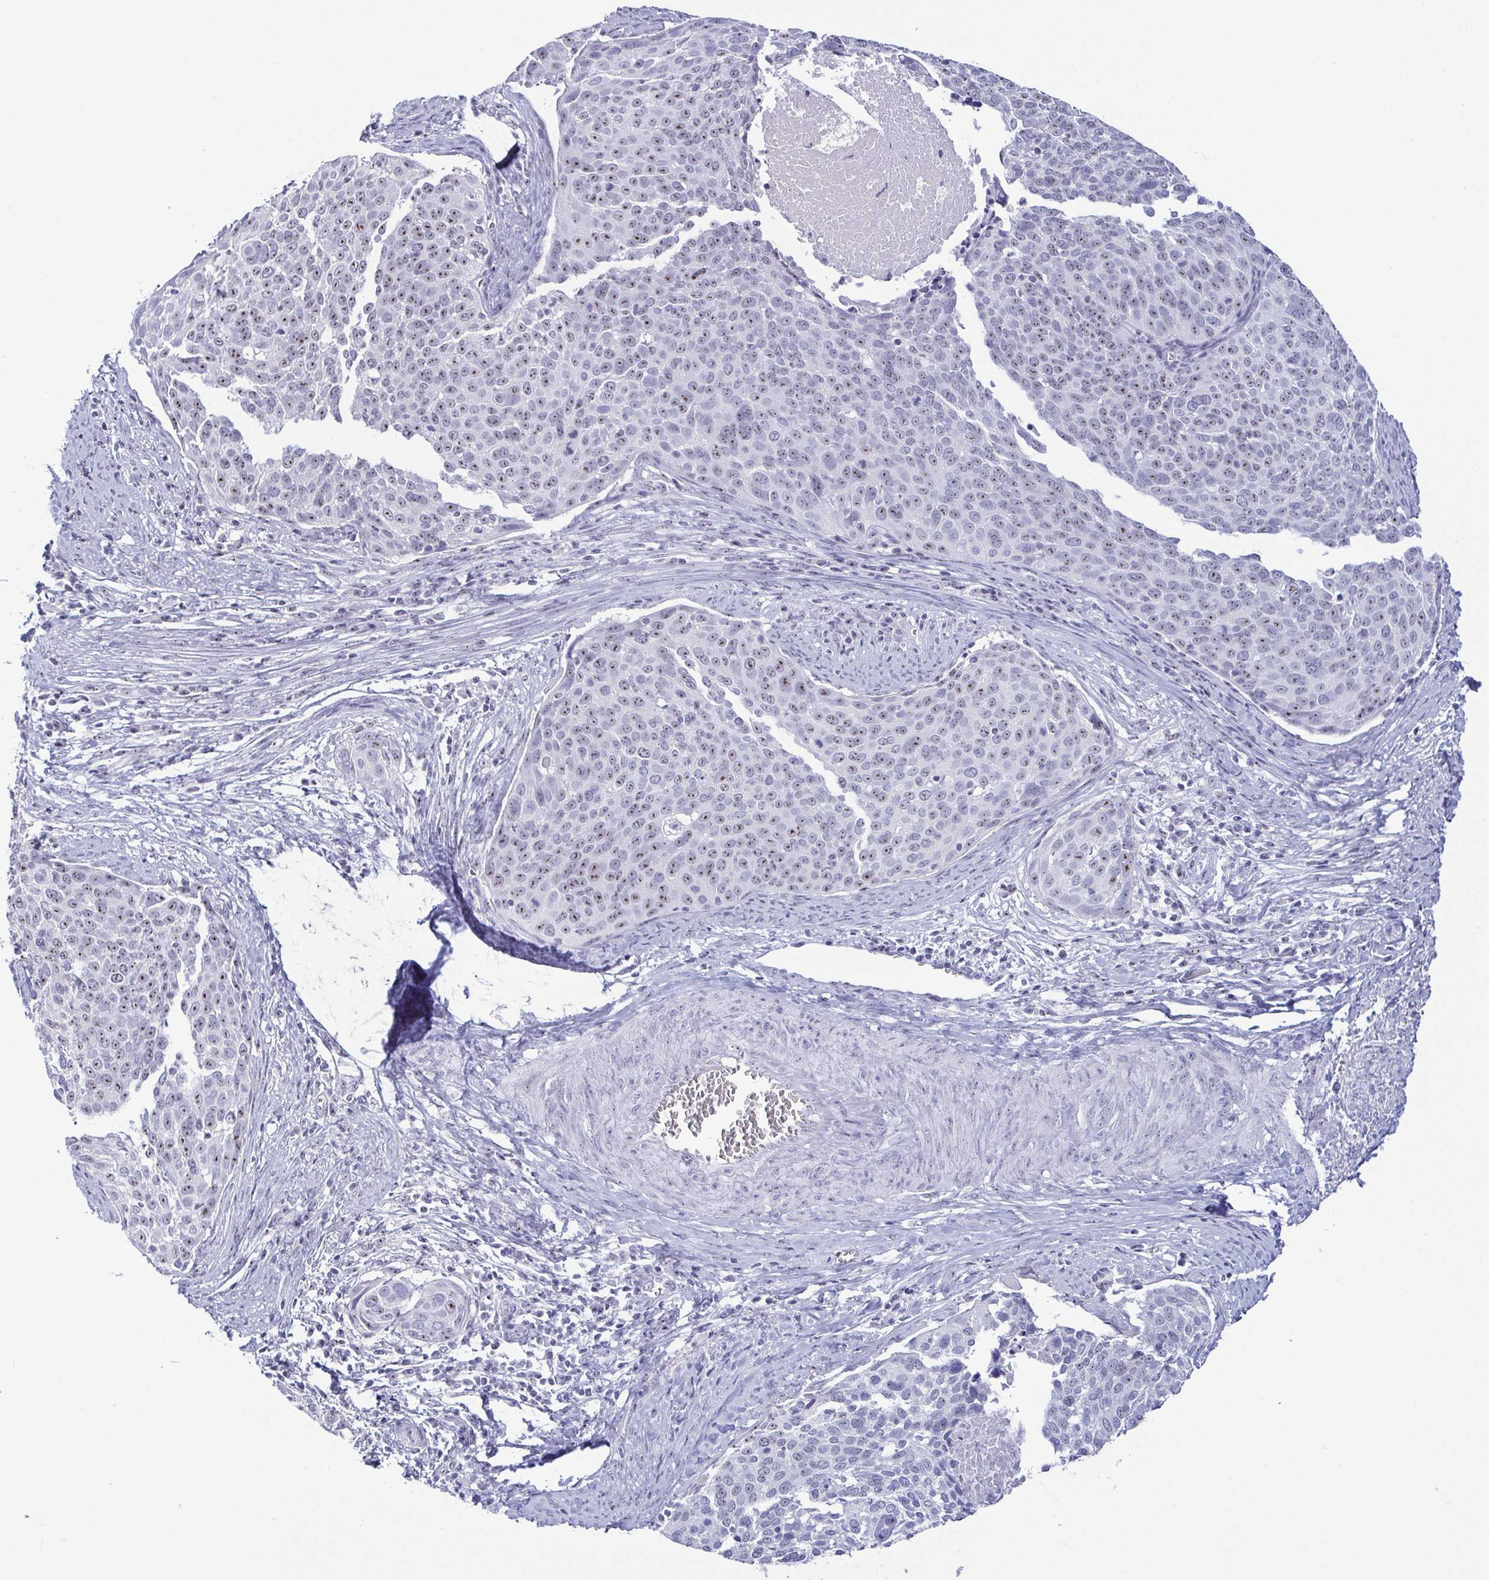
{"staining": {"intensity": "moderate", "quantity": "25%-75%", "location": "nuclear"}, "tissue": "cervical cancer", "cell_type": "Tumor cells", "image_type": "cancer", "snomed": [{"axis": "morphology", "description": "Squamous cell carcinoma, NOS"}, {"axis": "topography", "description": "Cervix"}], "caption": "Cervical squamous cell carcinoma tissue exhibits moderate nuclear expression in approximately 25%-75% of tumor cells, visualized by immunohistochemistry.", "gene": "BZW1", "patient": {"sex": "female", "age": 39}}